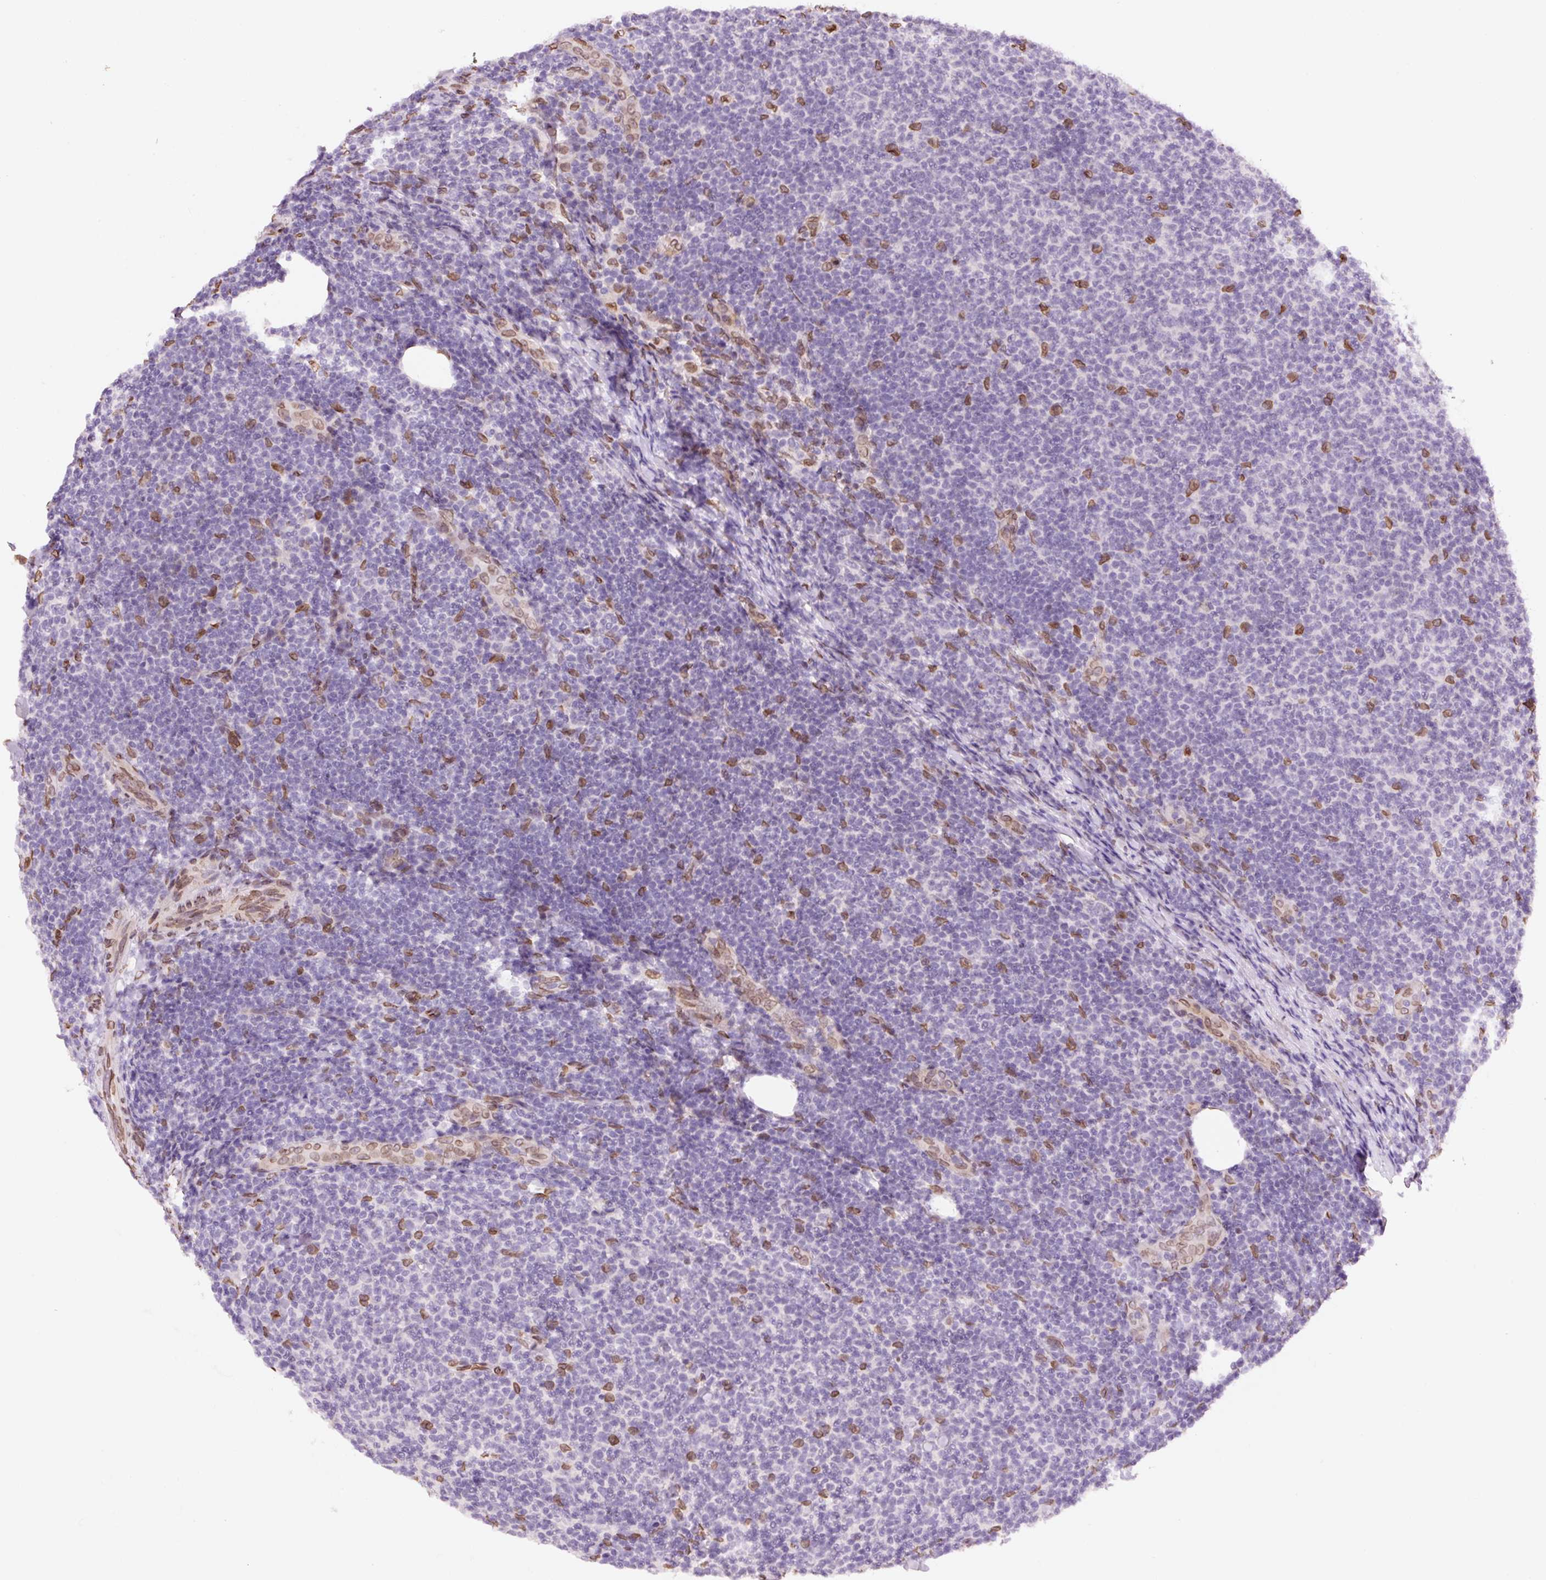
{"staining": {"intensity": "negative", "quantity": "none", "location": "none"}, "tissue": "lymphoma", "cell_type": "Tumor cells", "image_type": "cancer", "snomed": [{"axis": "morphology", "description": "Malignant lymphoma, non-Hodgkin's type, Low grade"}, {"axis": "topography", "description": "Lymph node"}], "caption": "Immunohistochemistry (IHC) micrograph of human malignant lymphoma, non-Hodgkin's type (low-grade) stained for a protein (brown), which displays no staining in tumor cells.", "gene": "ZNF224", "patient": {"sex": "male", "age": 66}}